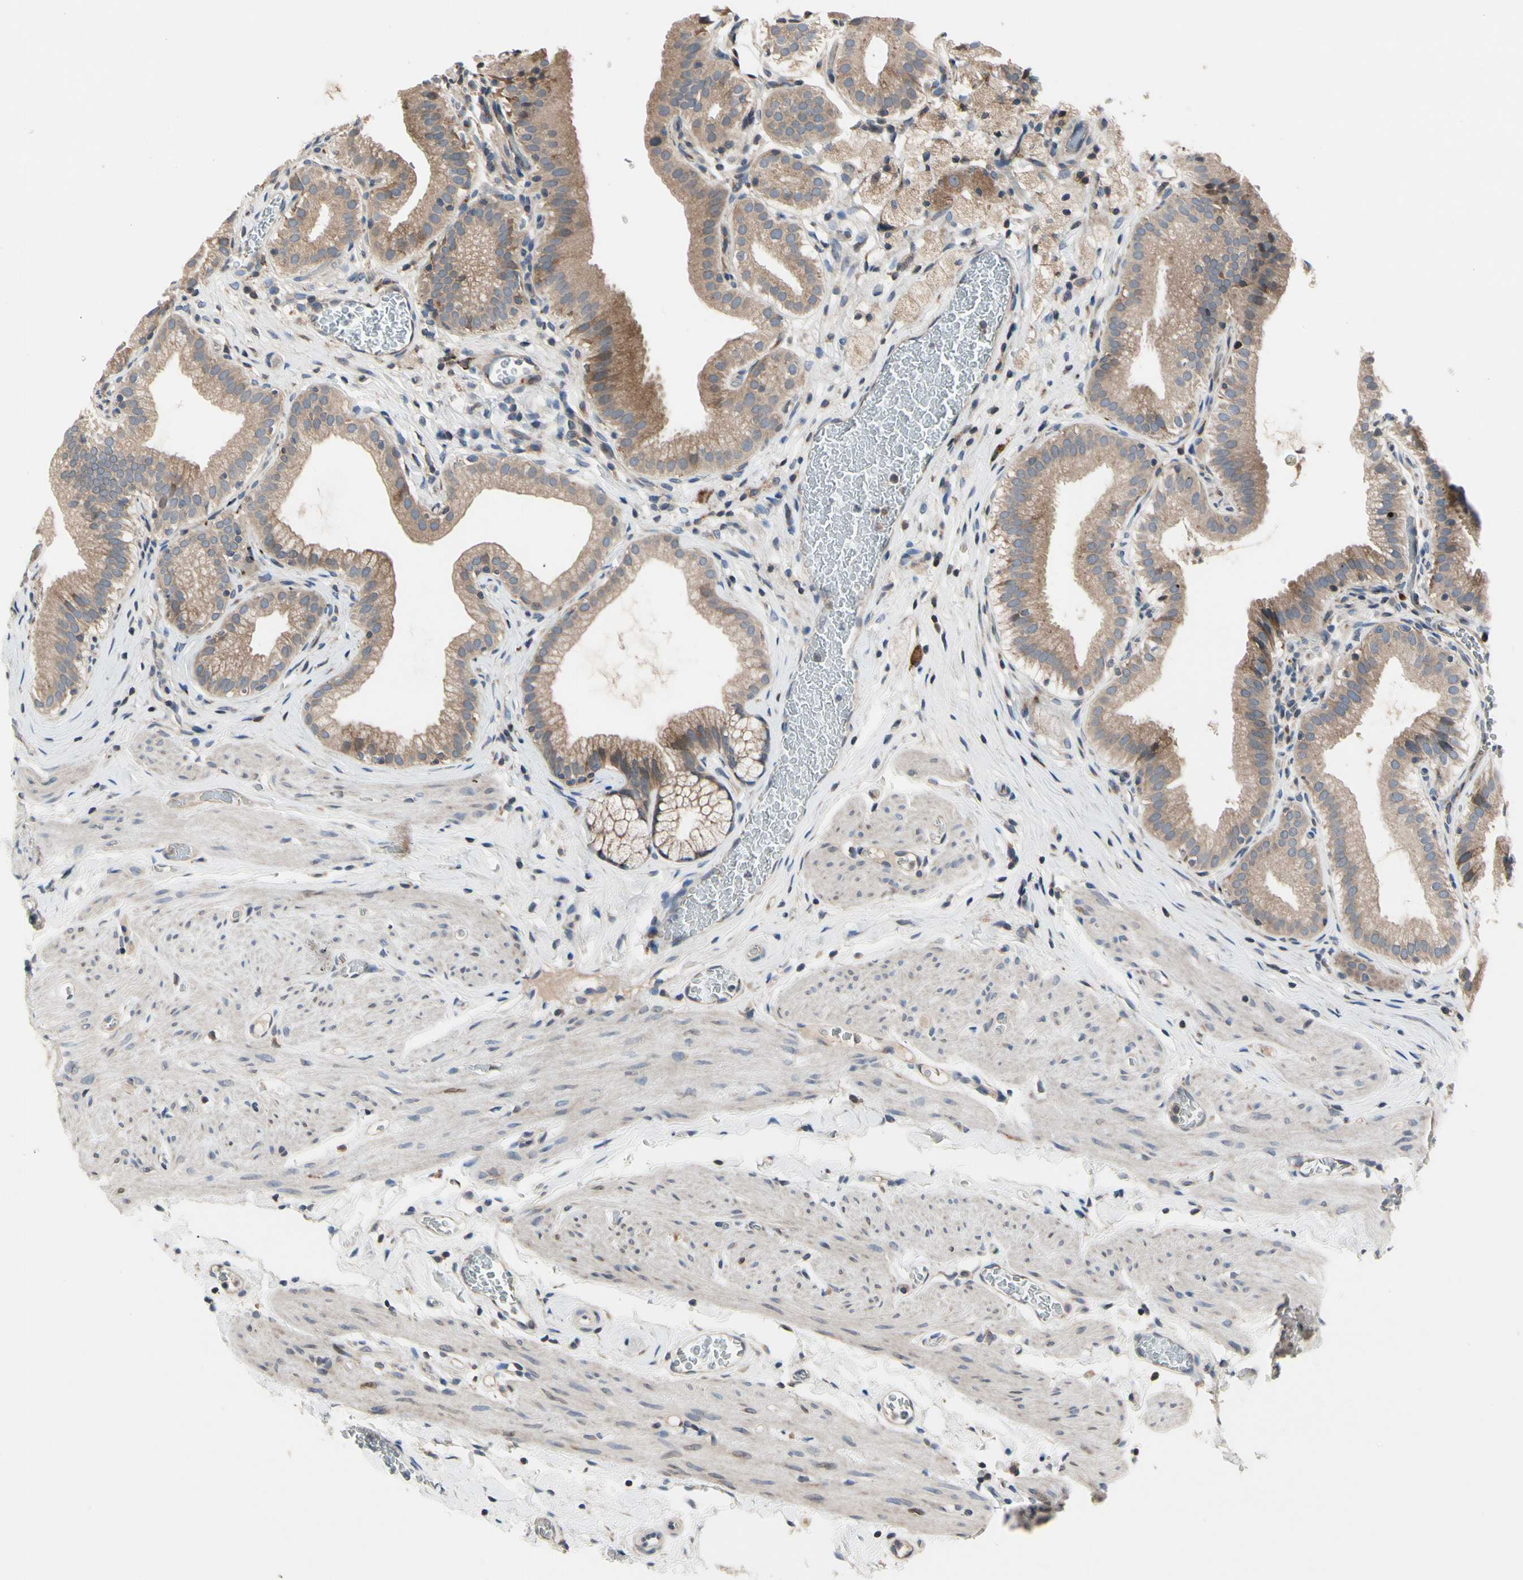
{"staining": {"intensity": "moderate", "quantity": ">75%", "location": "cytoplasmic/membranous"}, "tissue": "gallbladder", "cell_type": "Glandular cells", "image_type": "normal", "snomed": [{"axis": "morphology", "description": "Normal tissue, NOS"}, {"axis": "topography", "description": "Gallbladder"}], "caption": "A photomicrograph showing moderate cytoplasmic/membranous expression in about >75% of glandular cells in benign gallbladder, as visualized by brown immunohistochemical staining.", "gene": "MMEL1", "patient": {"sex": "male", "age": 54}}